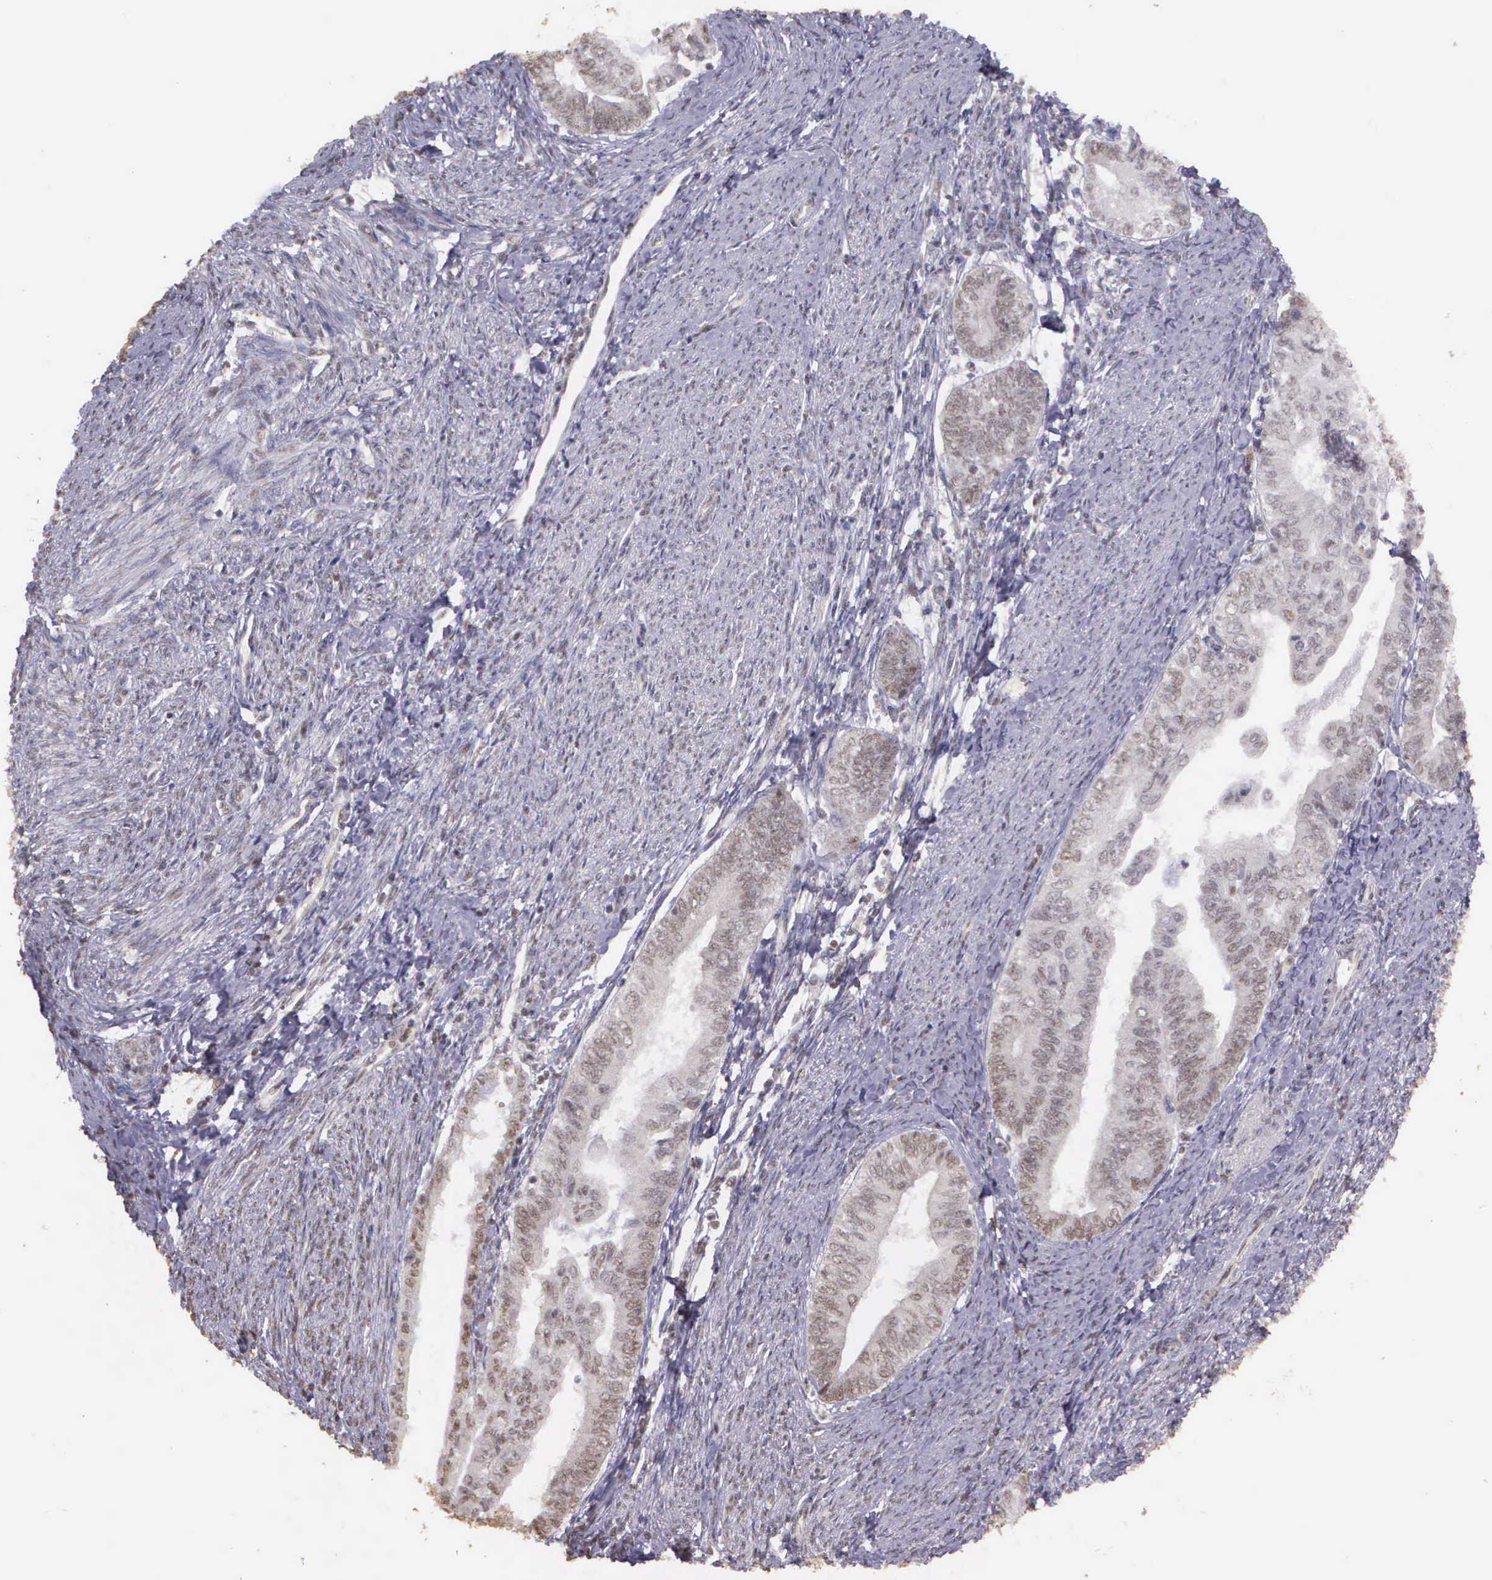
{"staining": {"intensity": "negative", "quantity": "none", "location": "none"}, "tissue": "endometrial cancer", "cell_type": "Tumor cells", "image_type": "cancer", "snomed": [{"axis": "morphology", "description": "Adenocarcinoma, NOS"}, {"axis": "topography", "description": "Endometrium"}], "caption": "High power microscopy photomicrograph of an IHC image of endometrial cancer, revealing no significant staining in tumor cells.", "gene": "ARMCX5", "patient": {"sex": "female", "age": 66}}